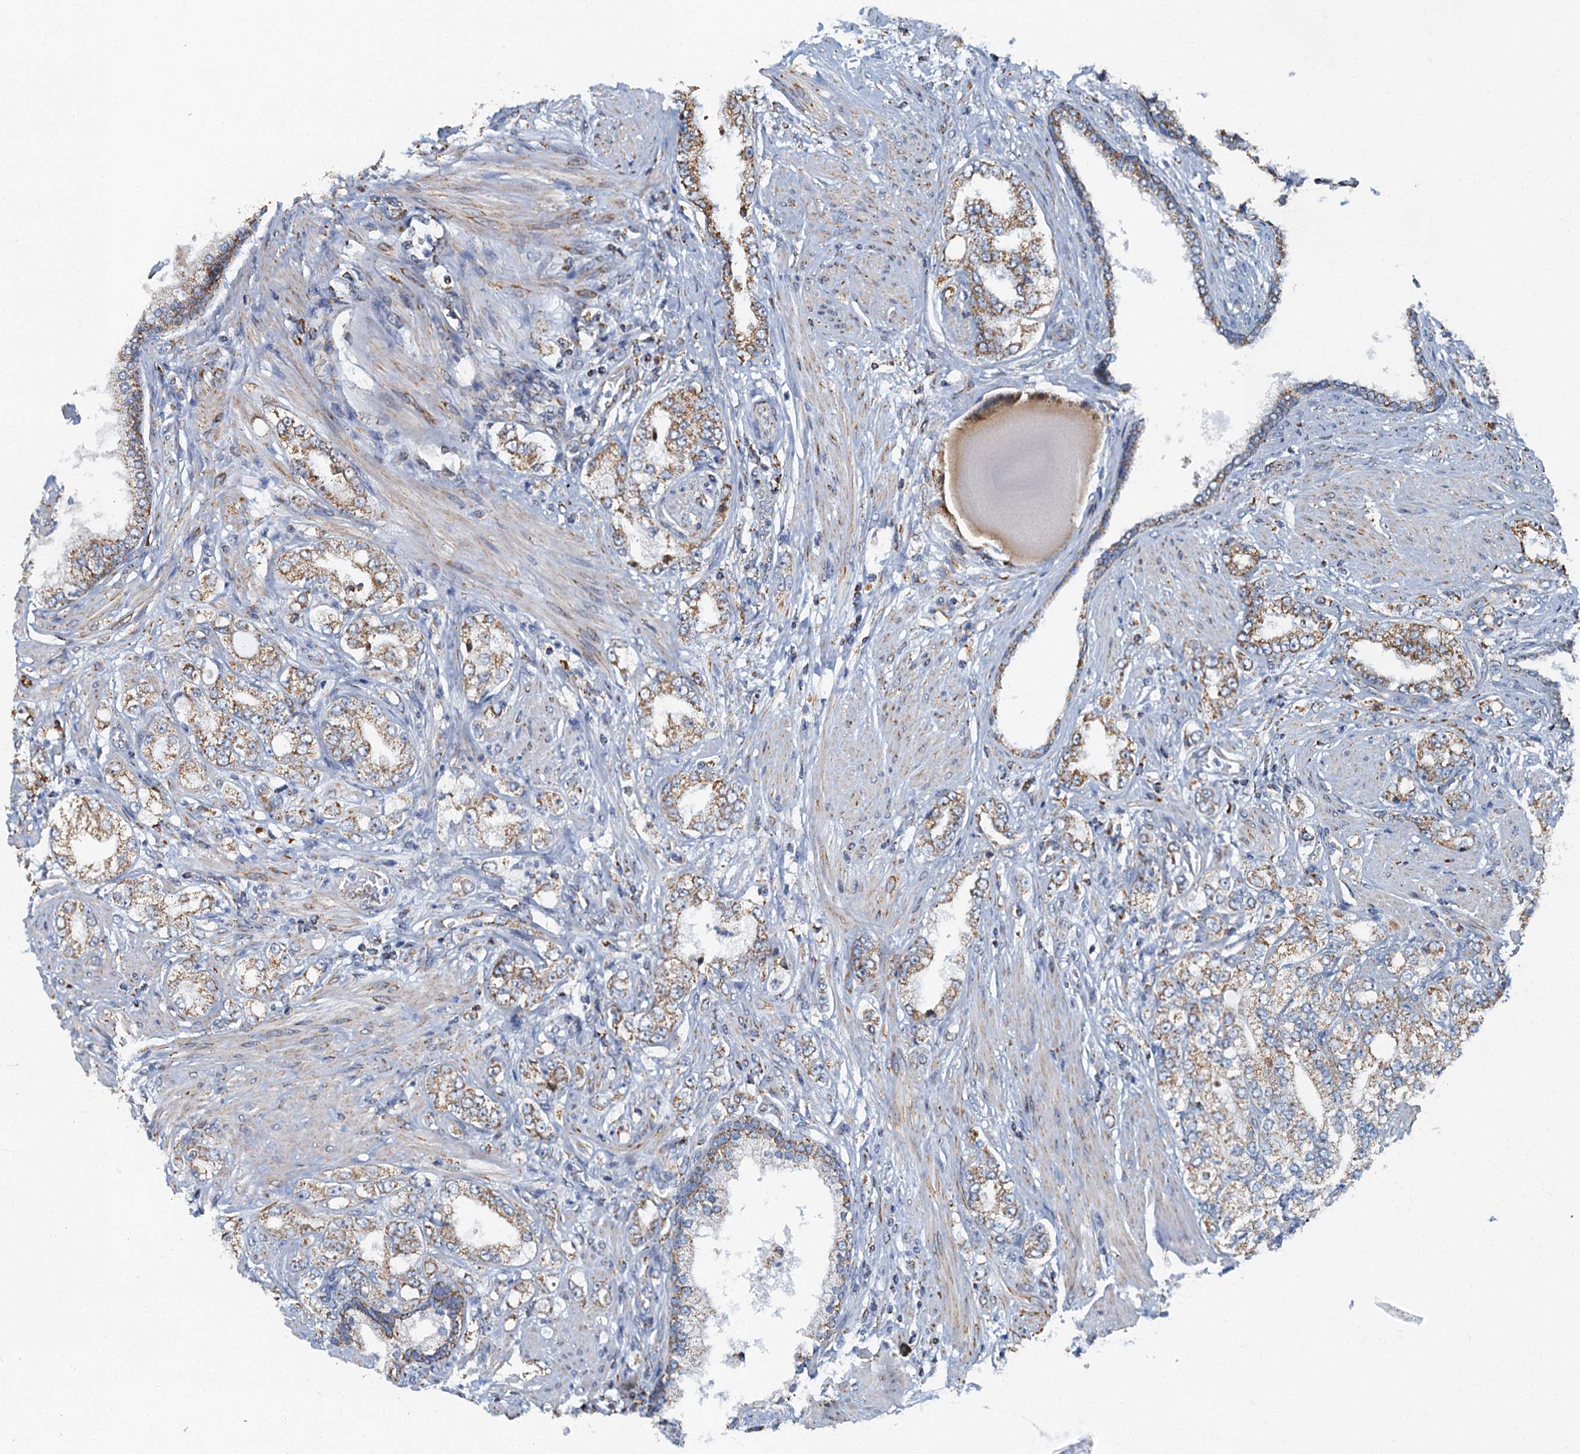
{"staining": {"intensity": "moderate", "quantity": ">75%", "location": "cytoplasmic/membranous"}, "tissue": "prostate cancer", "cell_type": "Tumor cells", "image_type": "cancer", "snomed": [{"axis": "morphology", "description": "Adenocarcinoma, High grade"}, {"axis": "topography", "description": "Prostate"}], "caption": "Protein staining of prostate cancer (high-grade adenocarcinoma) tissue demonstrates moderate cytoplasmic/membranous expression in about >75% of tumor cells. Using DAB (brown) and hematoxylin (blue) stains, captured at high magnification using brightfield microscopy.", "gene": "RAD9B", "patient": {"sex": "male", "age": 64}}